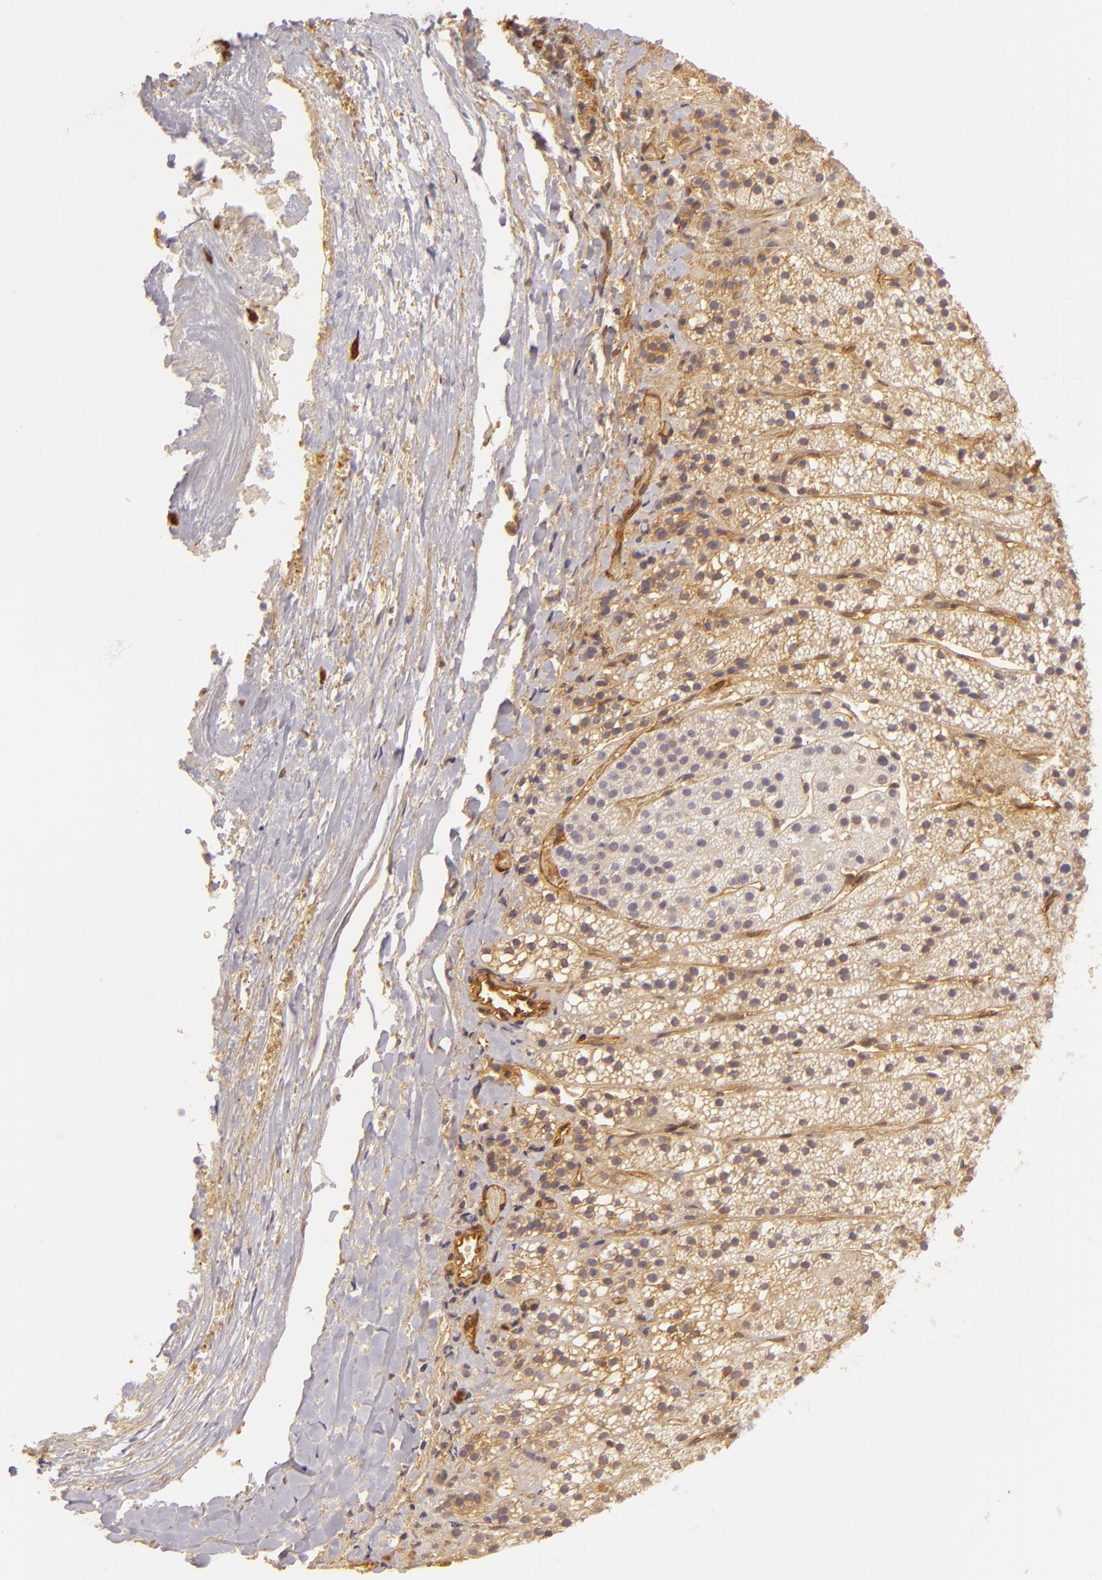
{"staining": {"intensity": "weak", "quantity": ">75%", "location": "cytoplasmic/membranous"}, "tissue": "adrenal gland", "cell_type": "Glandular cells", "image_type": "normal", "snomed": [{"axis": "morphology", "description": "Normal tissue, NOS"}, {"axis": "topography", "description": "Adrenal gland"}], "caption": "Approximately >75% of glandular cells in unremarkable adrenal gland display weak cytoplasmic/membranous protein expression as visualized by brown immunohistochemical staining.", "gene": "CD59", "patient": {"sex": "female", "age": 44}}